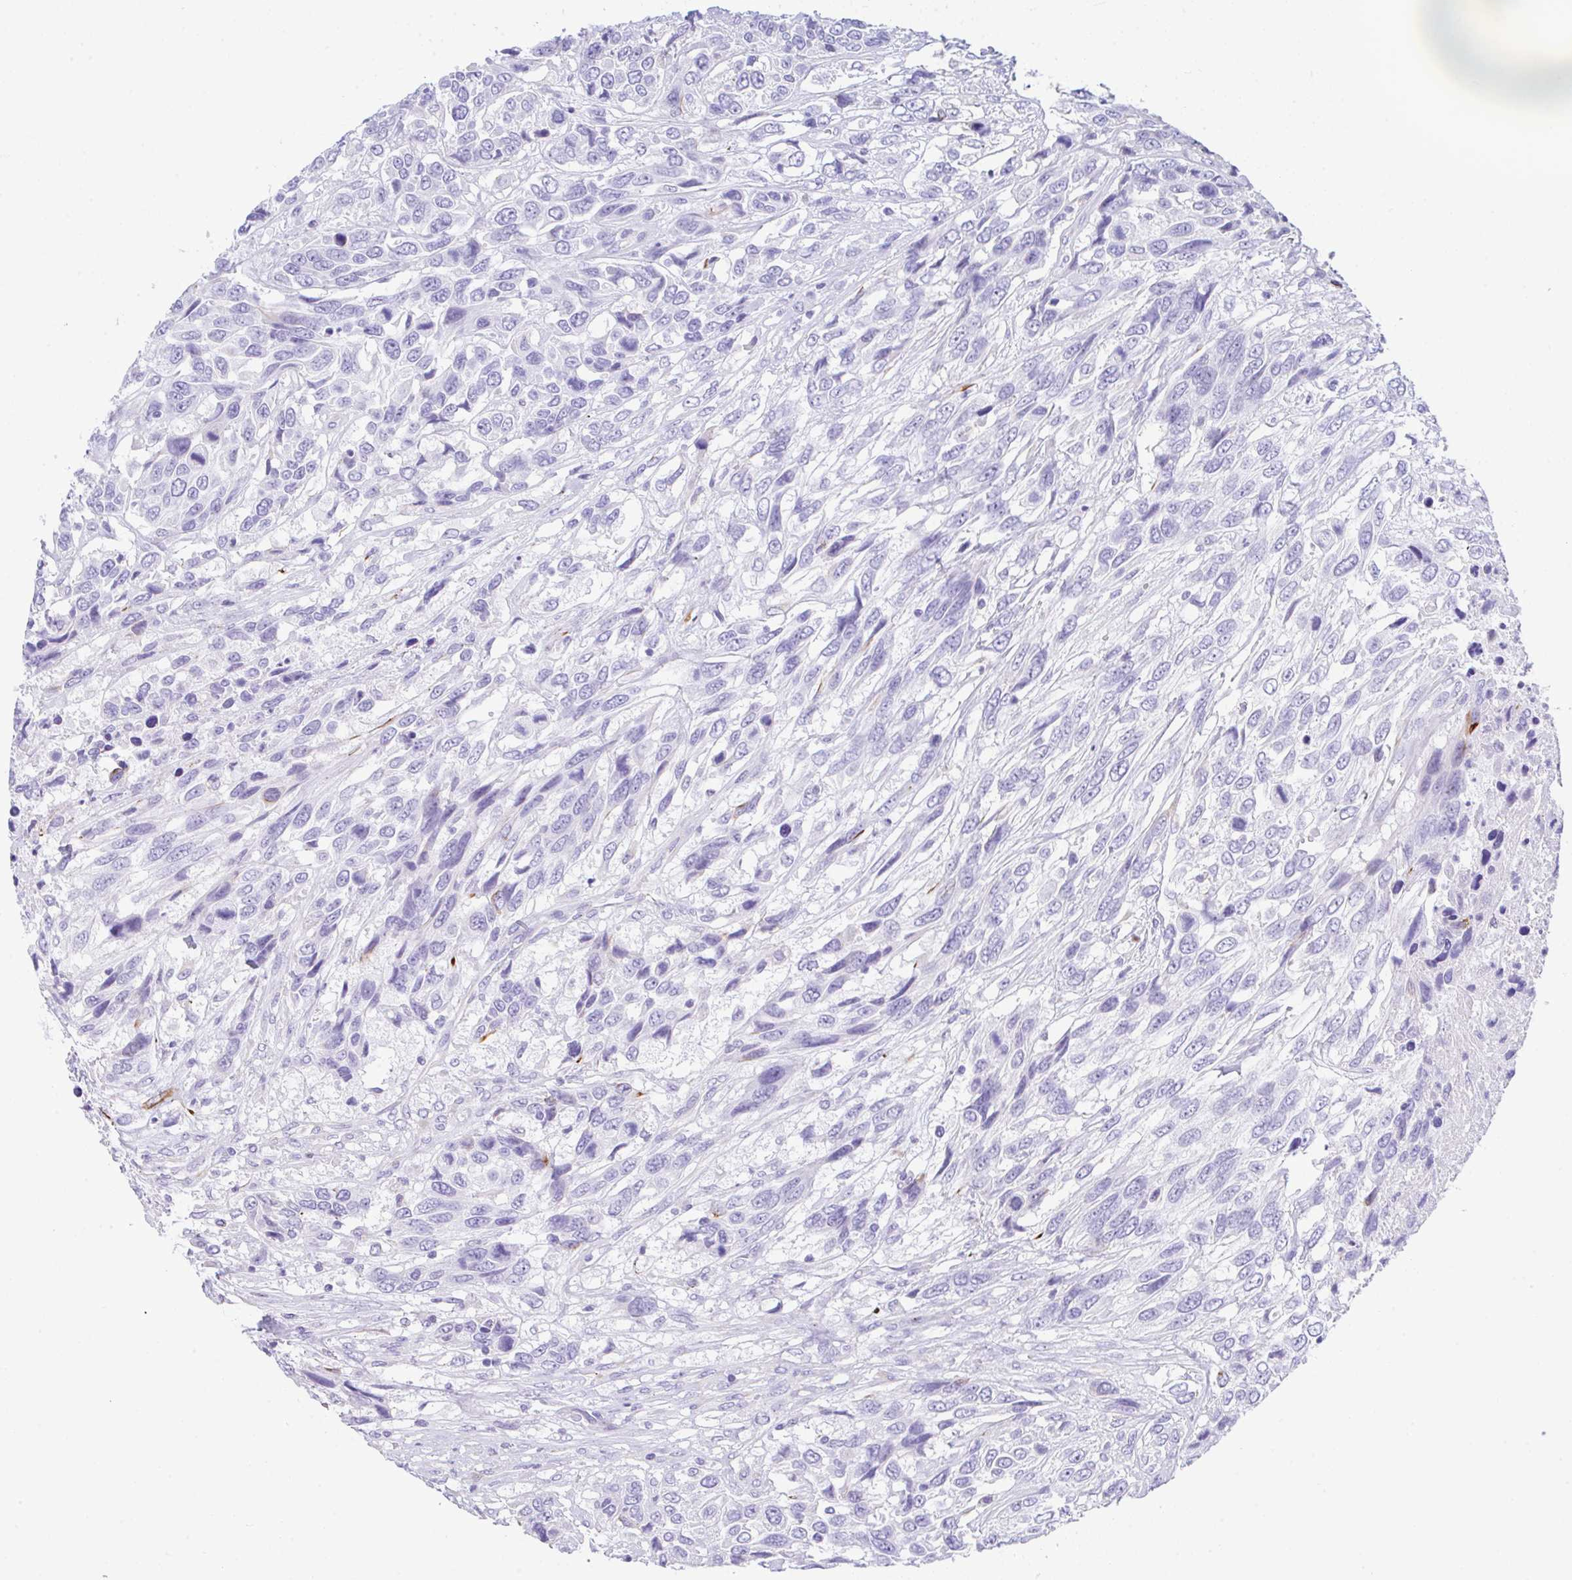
{"staining": {"intensity": "negative", "quantity": "none", "location": "none"}, "tissue": "urothelial cancer", "cell_type": "Tumor cells", "image_type": "cancer", "snomed": [{"axis": "morphology", "description": "Urothelial carcinoma, High grade"}, {"axis": "topography", "description": "Urinary bladder"}], "caption": "Urothelial cancer was stained to show a protein in brown. There is no significant expression in tumor cells.", "gene": "NDUFAF8", "patient": {"sex": "female", "age": 70}}